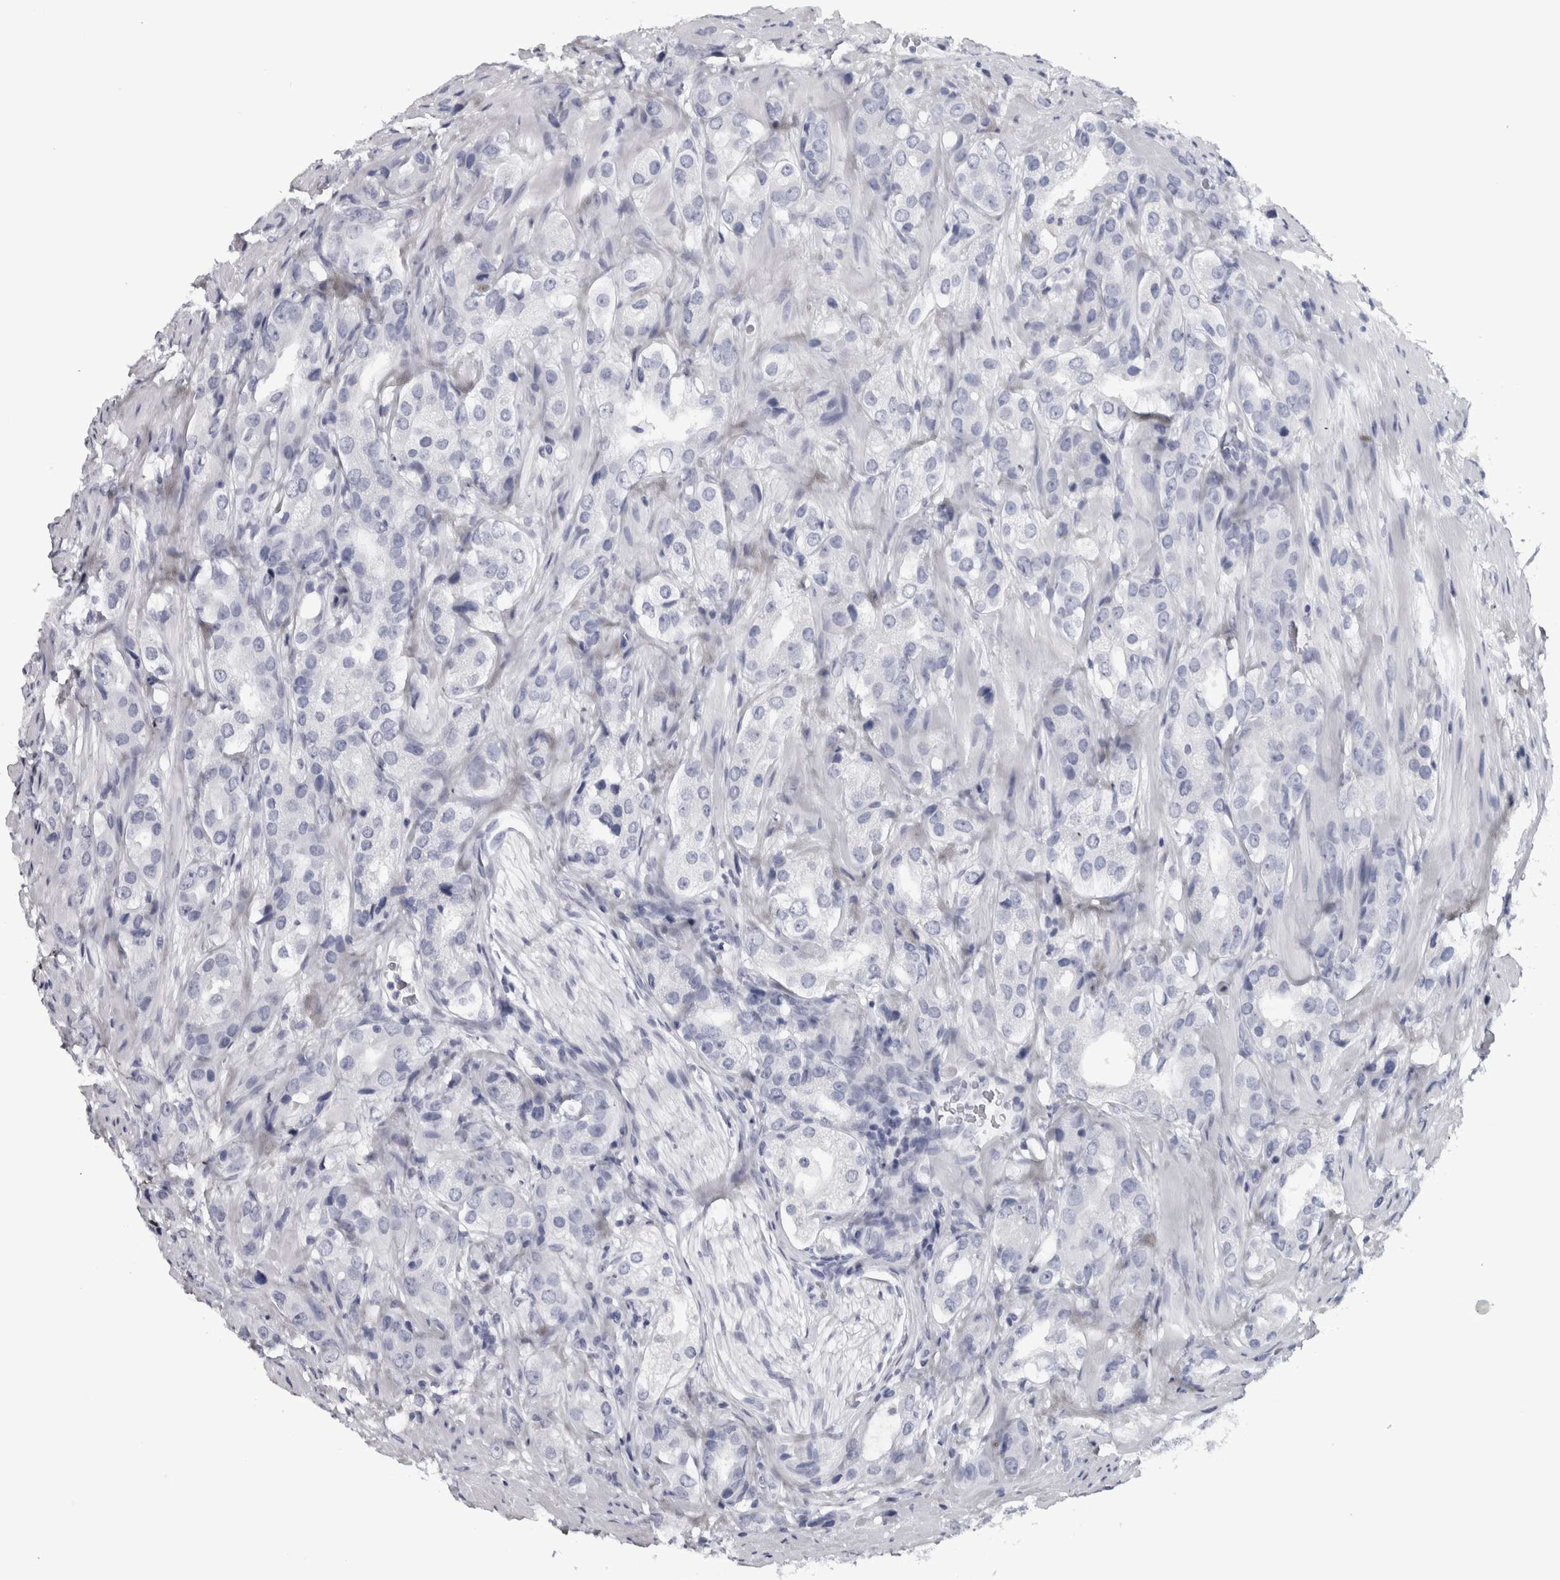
{"staining": {"intensity": "negative", "quantity": "none", "location": "none"}, "tissue": "prostate cancer", "cell_type": "Tumor cells", "image_type": "cancer", "snomed": [{"axis": "morphology", "description": "Adenocarcinoma, High grade"}, {"axis": "topography", "description": "Prostate"}], "caption": "Human high-grade adenocarcinoma (prostate) stained for a protein using immunohistochemistry shows no expression in tumor cells.", "gene": "NECAB1", "patient": {"sex": "male", "age": 63}}